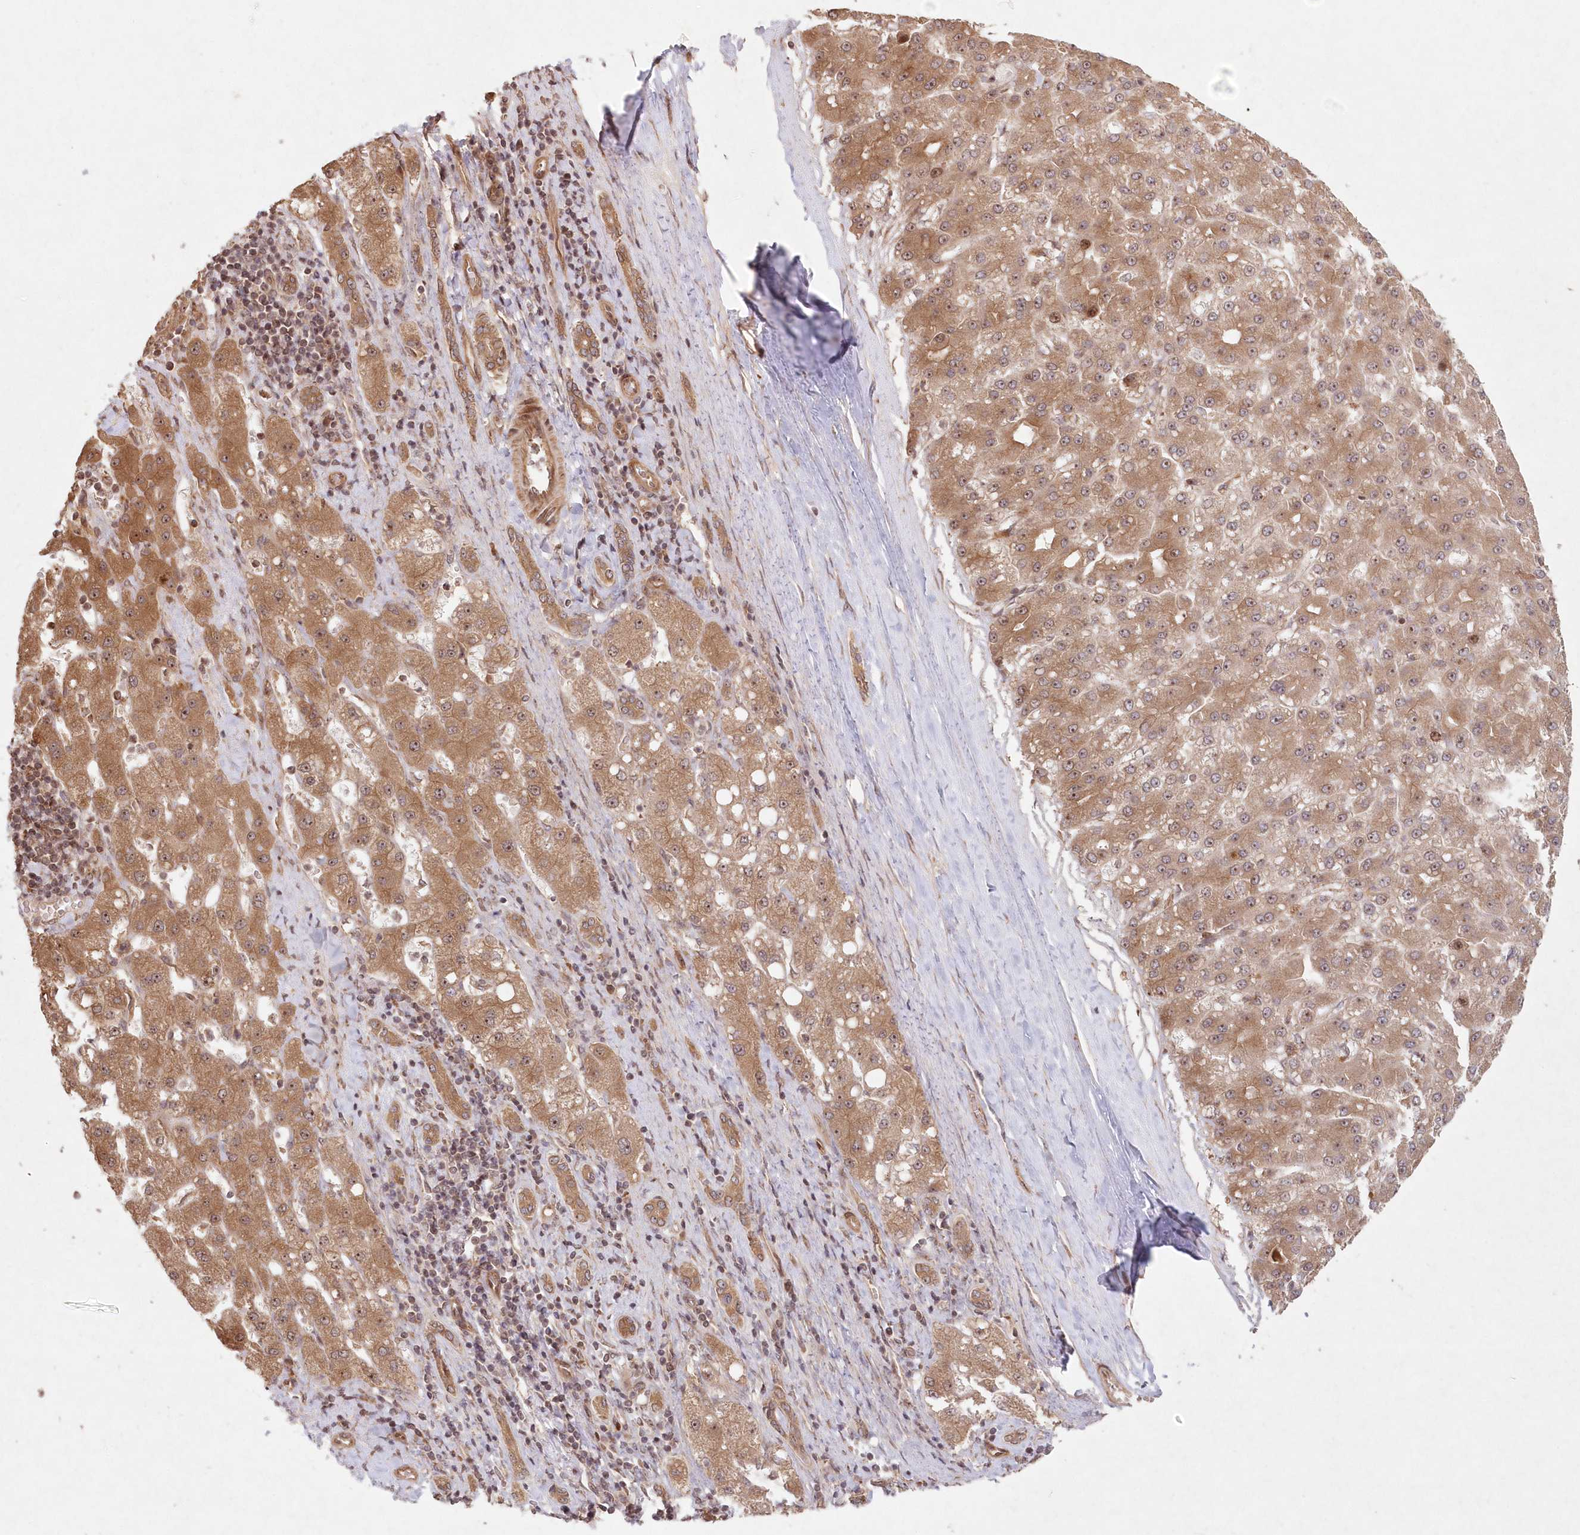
{"staining": {"intensity": "moderate", "quantity": ">75%", "location": "cytoplasmic/membranous,nuclear"}, "tissue": "liver cancer", "cell_type": "Tumor cells", "image_type": "cancer", "snomed": [{"axis": "morphology", "description": "Carcinoma, Hepatocellular, NOS"}, {"axis": "topography", "description": "Liver"}], "caption": "Immunohistochemical staining of human liver cancer (hepatocellular carcinoma) reveals moderate cytoplasmic/membranous and nuclear protein expression in approximately >75% of tumor cells.", "gene": "SERINC1", "patient": {"sex": "male", "age": 67}}